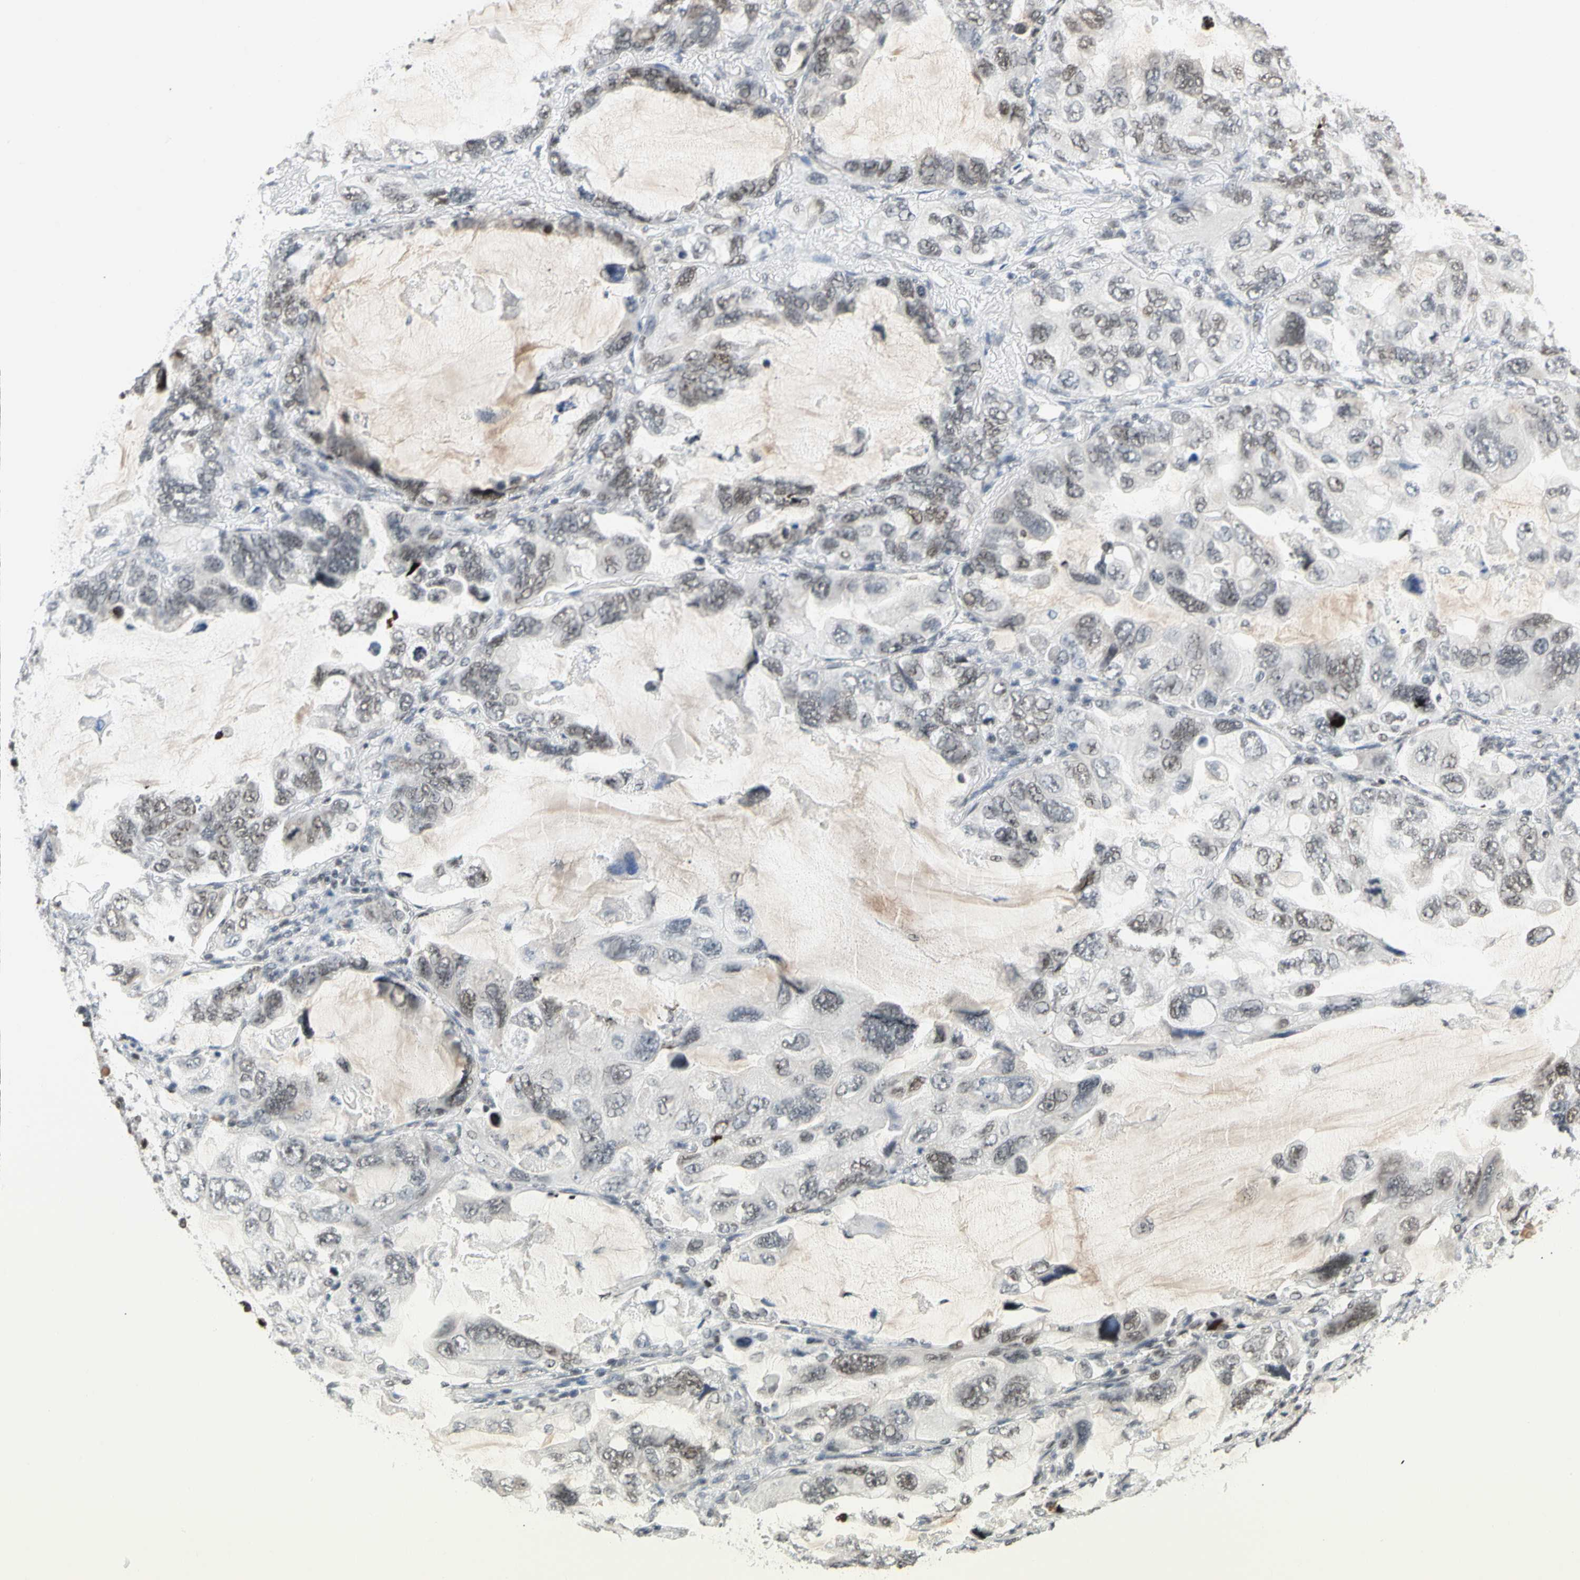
{"staining": {"intensity": "weak", "quantity": "<25%", "location": "nuclear"}, "tissue": "lung cancer", "cell_type": "Tumor cells", "image_type": "cancer", "snomed": [{"axis": "morphology", "description": "Squamous cell carcinoma, NOS"}, {"axis": "topography", "description": "Lung"}], "caption": "Immunohistochemical staining of lung squamous cell carcinoma reveals no significant positivity in tumor cells.", "gene": "ZSCAN16", "patient": {"sex": "female", "age": 73}}